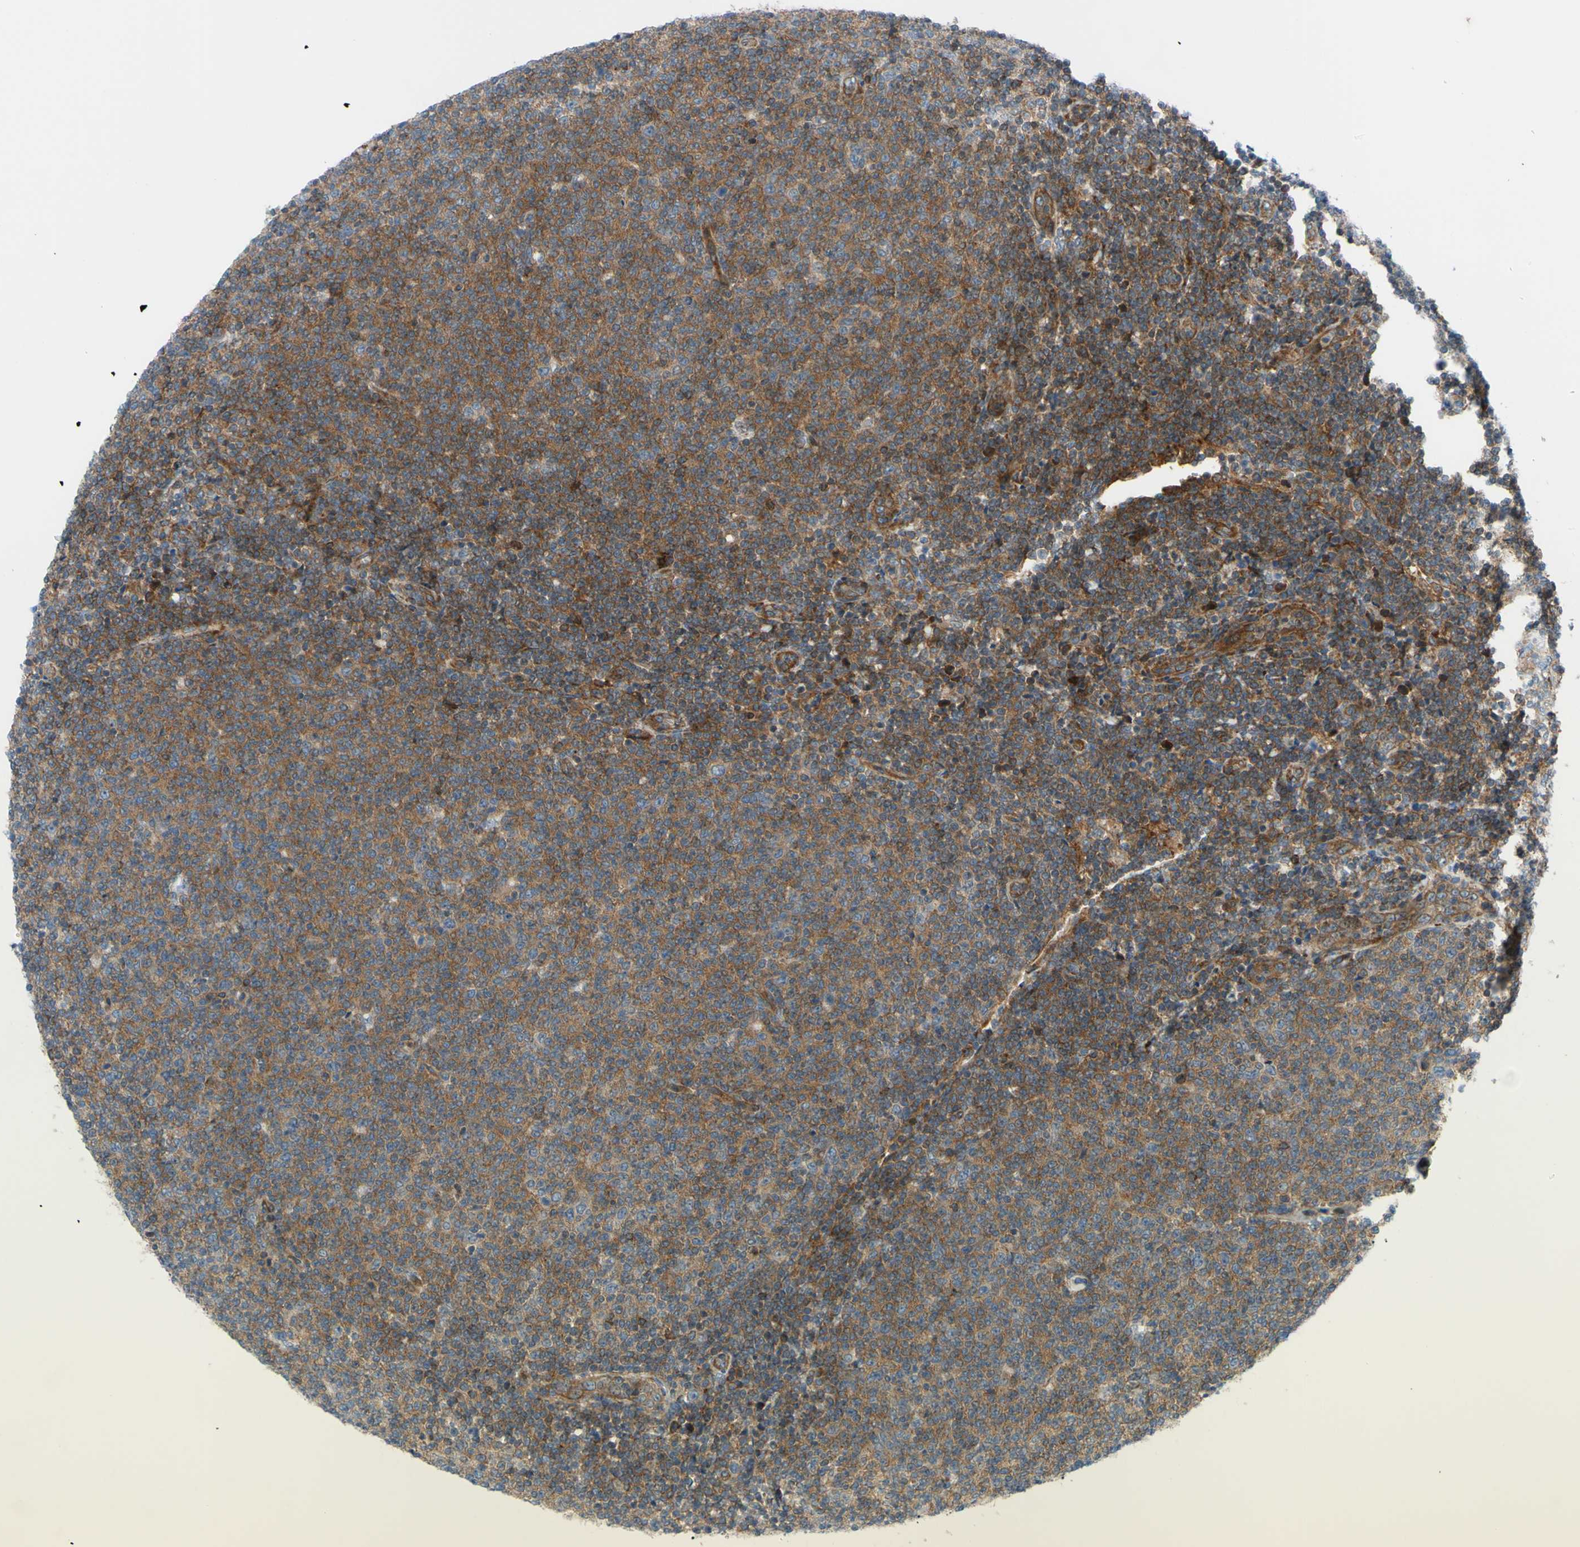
{"staining": {"intensity": "moderate", "quantity": ">75%", "location": "cytoplasmic/membranous"}, "tissue": "lymphoma", "cell_type": "Tumor cells", "image_type": "cancer", "snomed": [{"axis": "morphology", "description": "Malignant lymphoma, non-Hodgkin's type, Low grade"}, {"axis": "topography", "description": "Lymph node"}], "caption": "Lymphoma stained for a protein exhibits moderate cytoplasmic/membranous positivity in tumor cells. Using DAB (brown) and hematoxylin (blue) stains, captured at high magnification using brightfield microscopy.", "gene": "PAK2", "patient": {"sex": "male", "age": 66}}